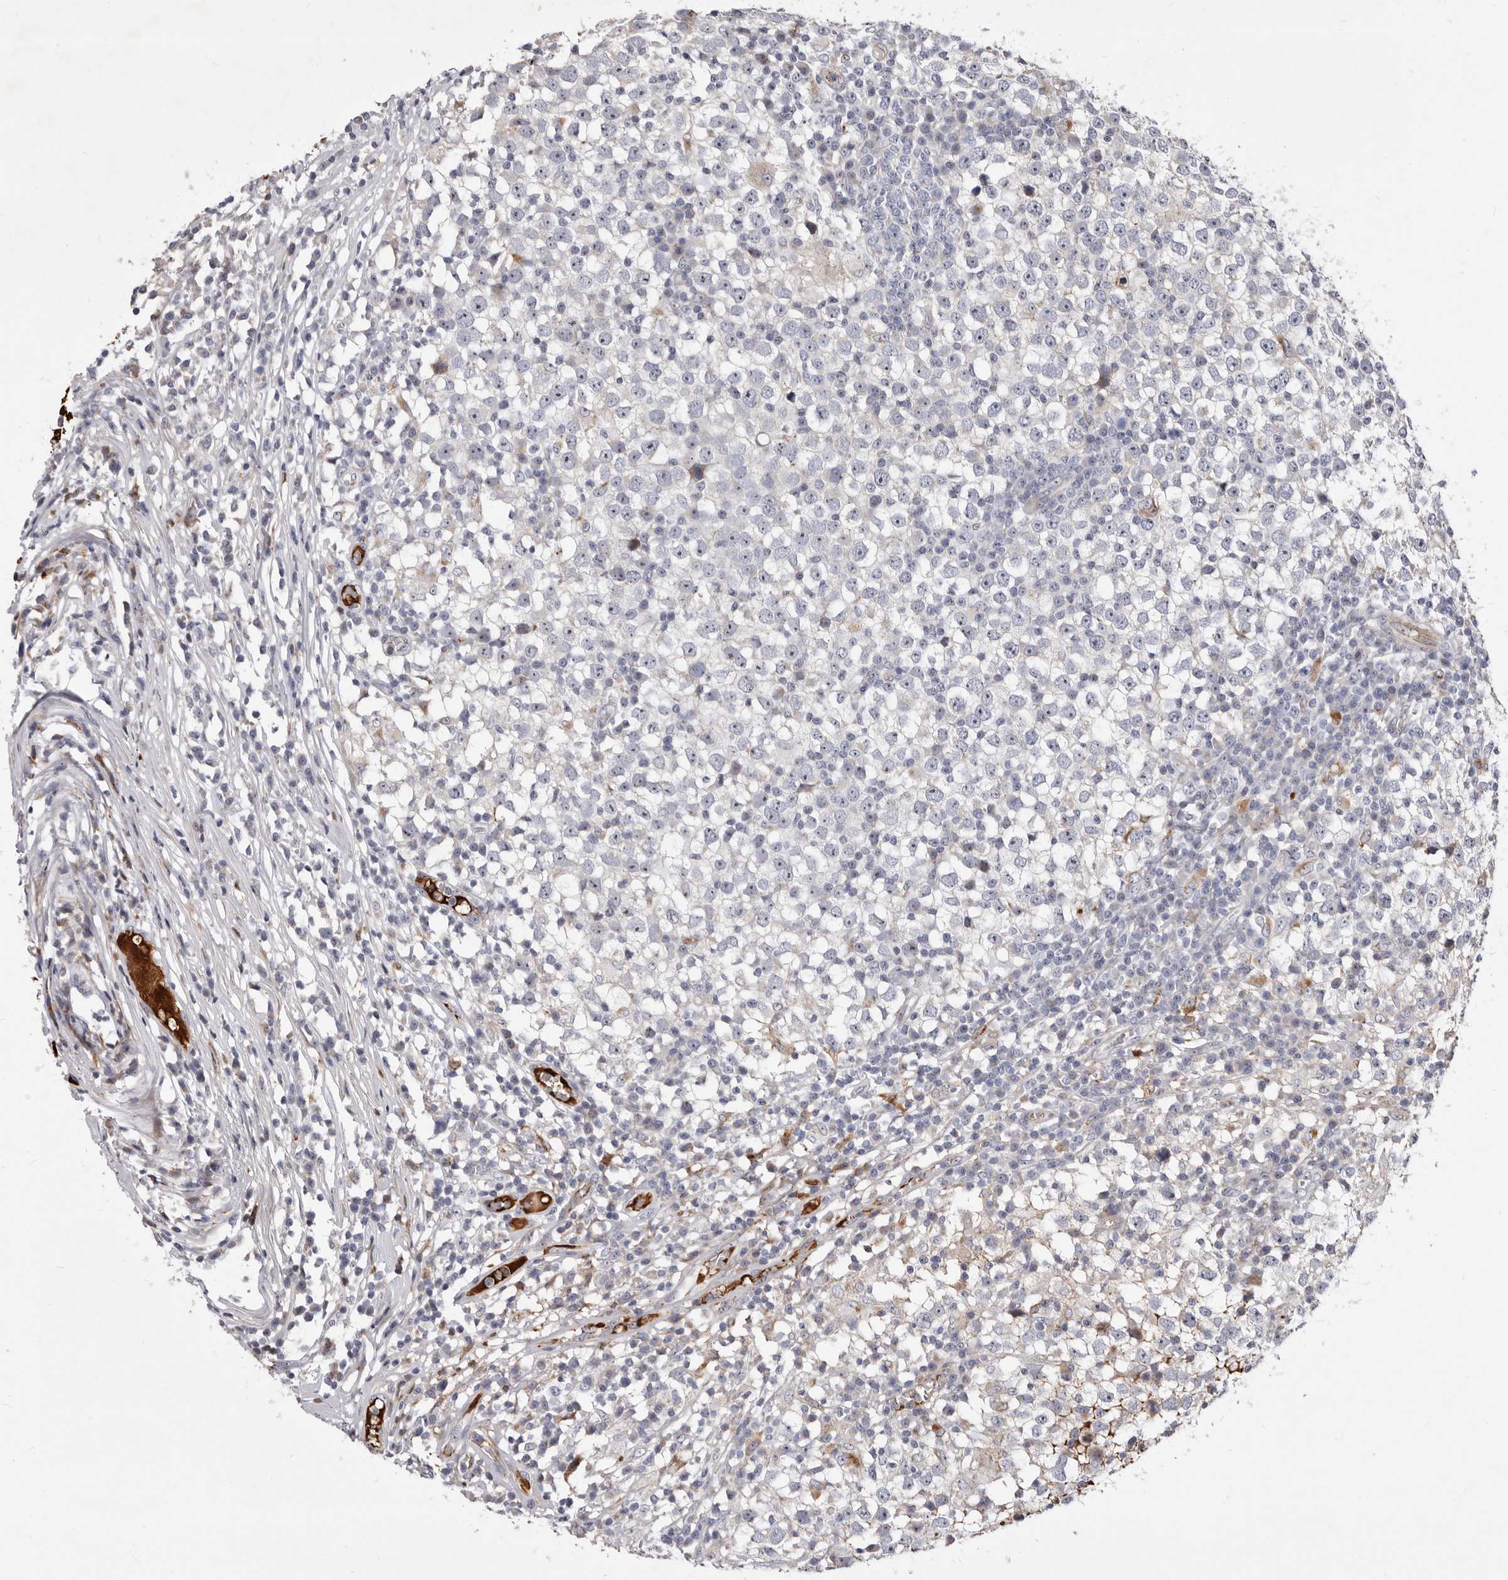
{"staining": {"intensity": "negative", "quantity": "none", "location": "none"}, "tissue": "testis cancer", "cell_type": "Tumor cells", "image_type": "cancer", "snomed": [{"axis": "morphology", "description": "Seminoma, NOS"}, {"axis": "topography", "description": "Testis"}], "caption": "Immunohistochemistry of testis cancer (seminoma) displays no expression in tumor cells. Brightfield microscopy of immunohistochemistry (IHC) stained with DAB (3,3'-diaminobenzidine) (brown) and hematoxylin (blue), captured at high magnification.", "gene": "NUBPL", "patient": {"sex": "male", "age": 65}}